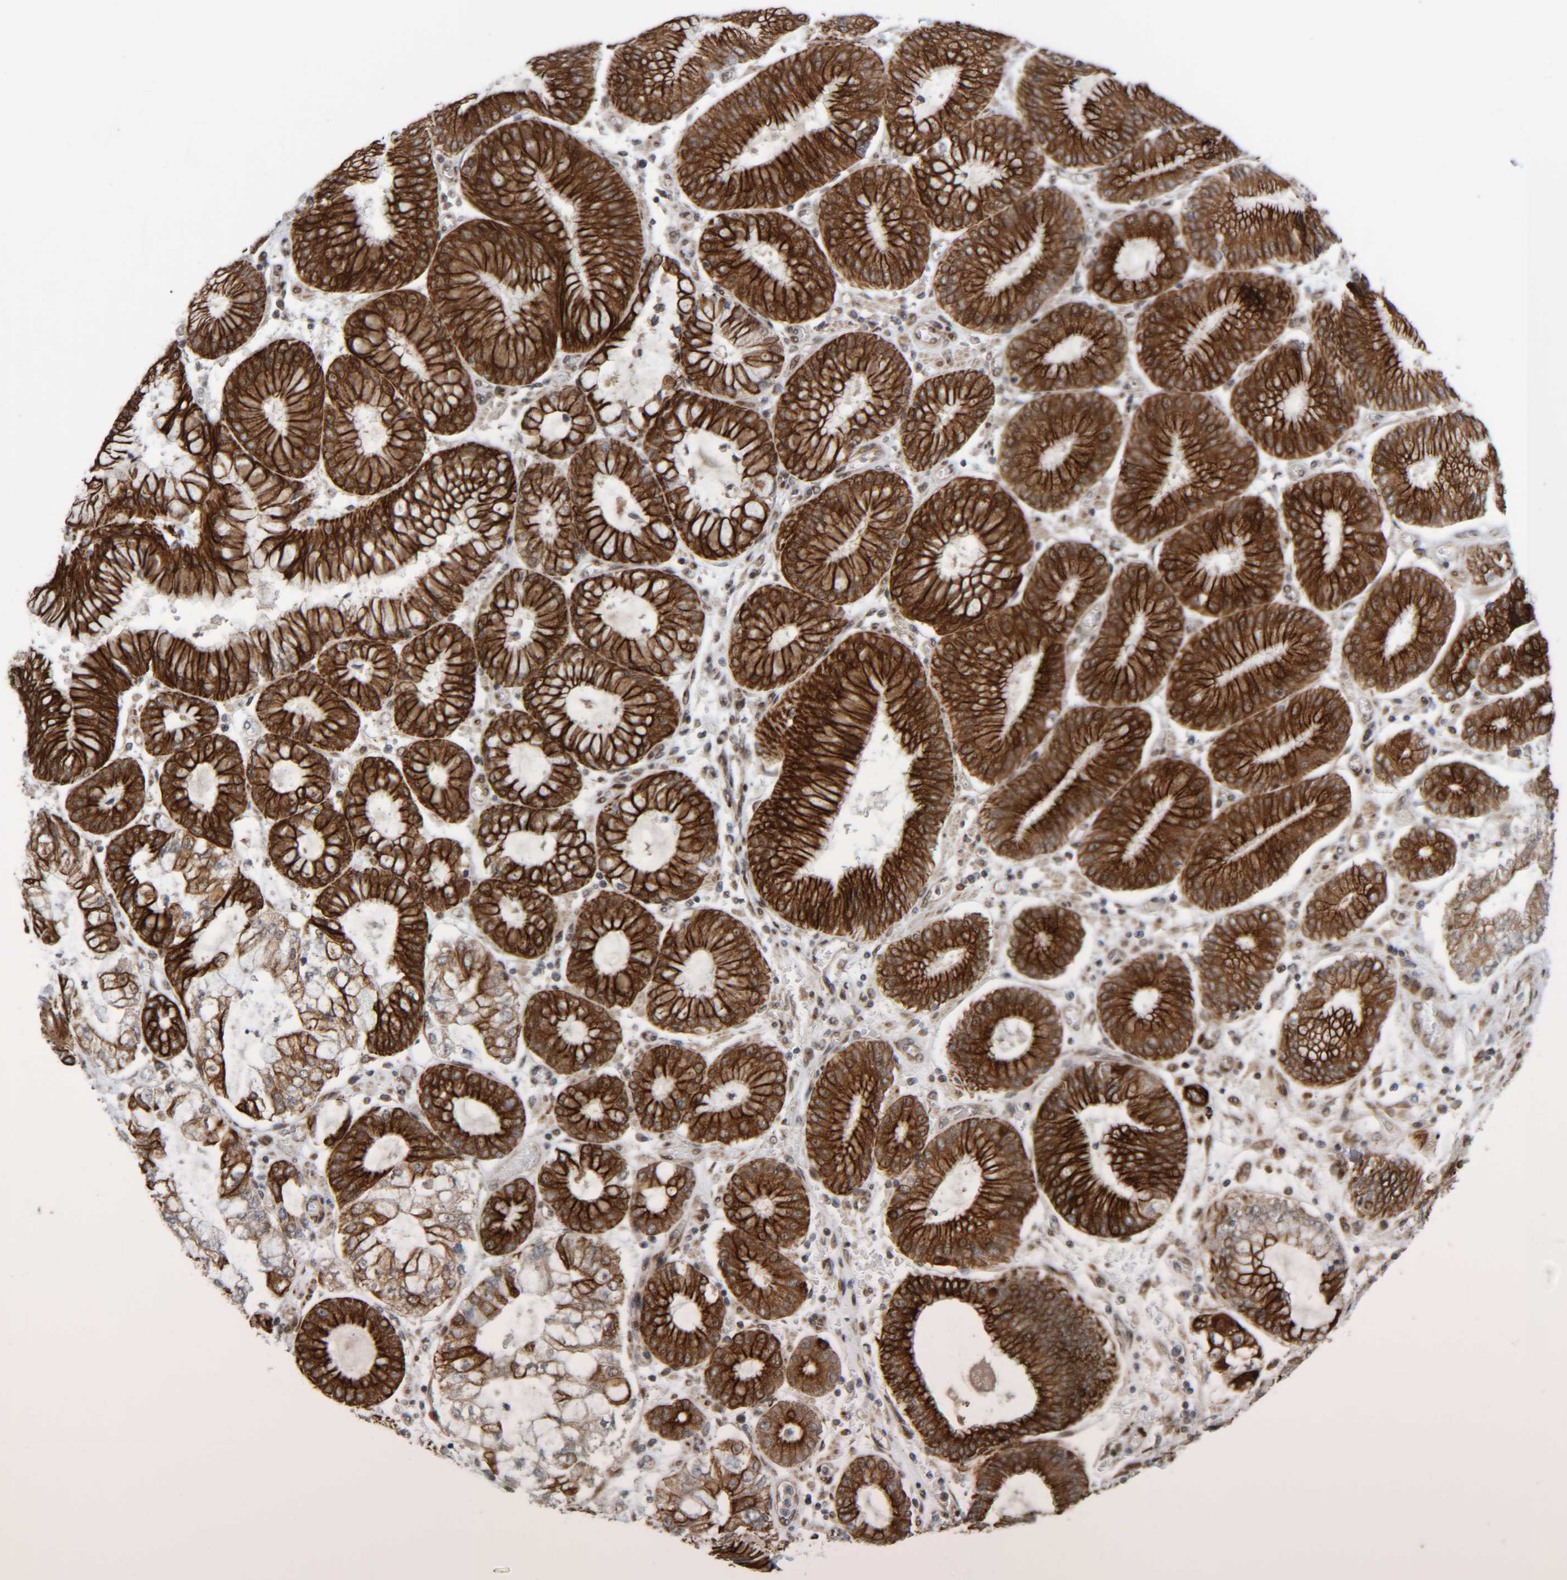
{"staining": {"intensity": "strong", "quantity": ">75%", "location": "cytoplasmic/membranous"}, "tissue": "stomach cancer", "cell_type": "Tumor cells", "image_type": "cancer", "snomed": [{"axis": "morphology", "description": "Adenocarcinoma, NOS"}, {"axis": "topography", "description": "Stomach"}], "caption": "Stomach cancer (adenocarcinoma) stained for a protein (brown) displays strong cytoplasmic/membranous positive staining in about >75% of tumor cells.", "gene": "CCDC57", "patient": {"sex": "male", "age": 76}}